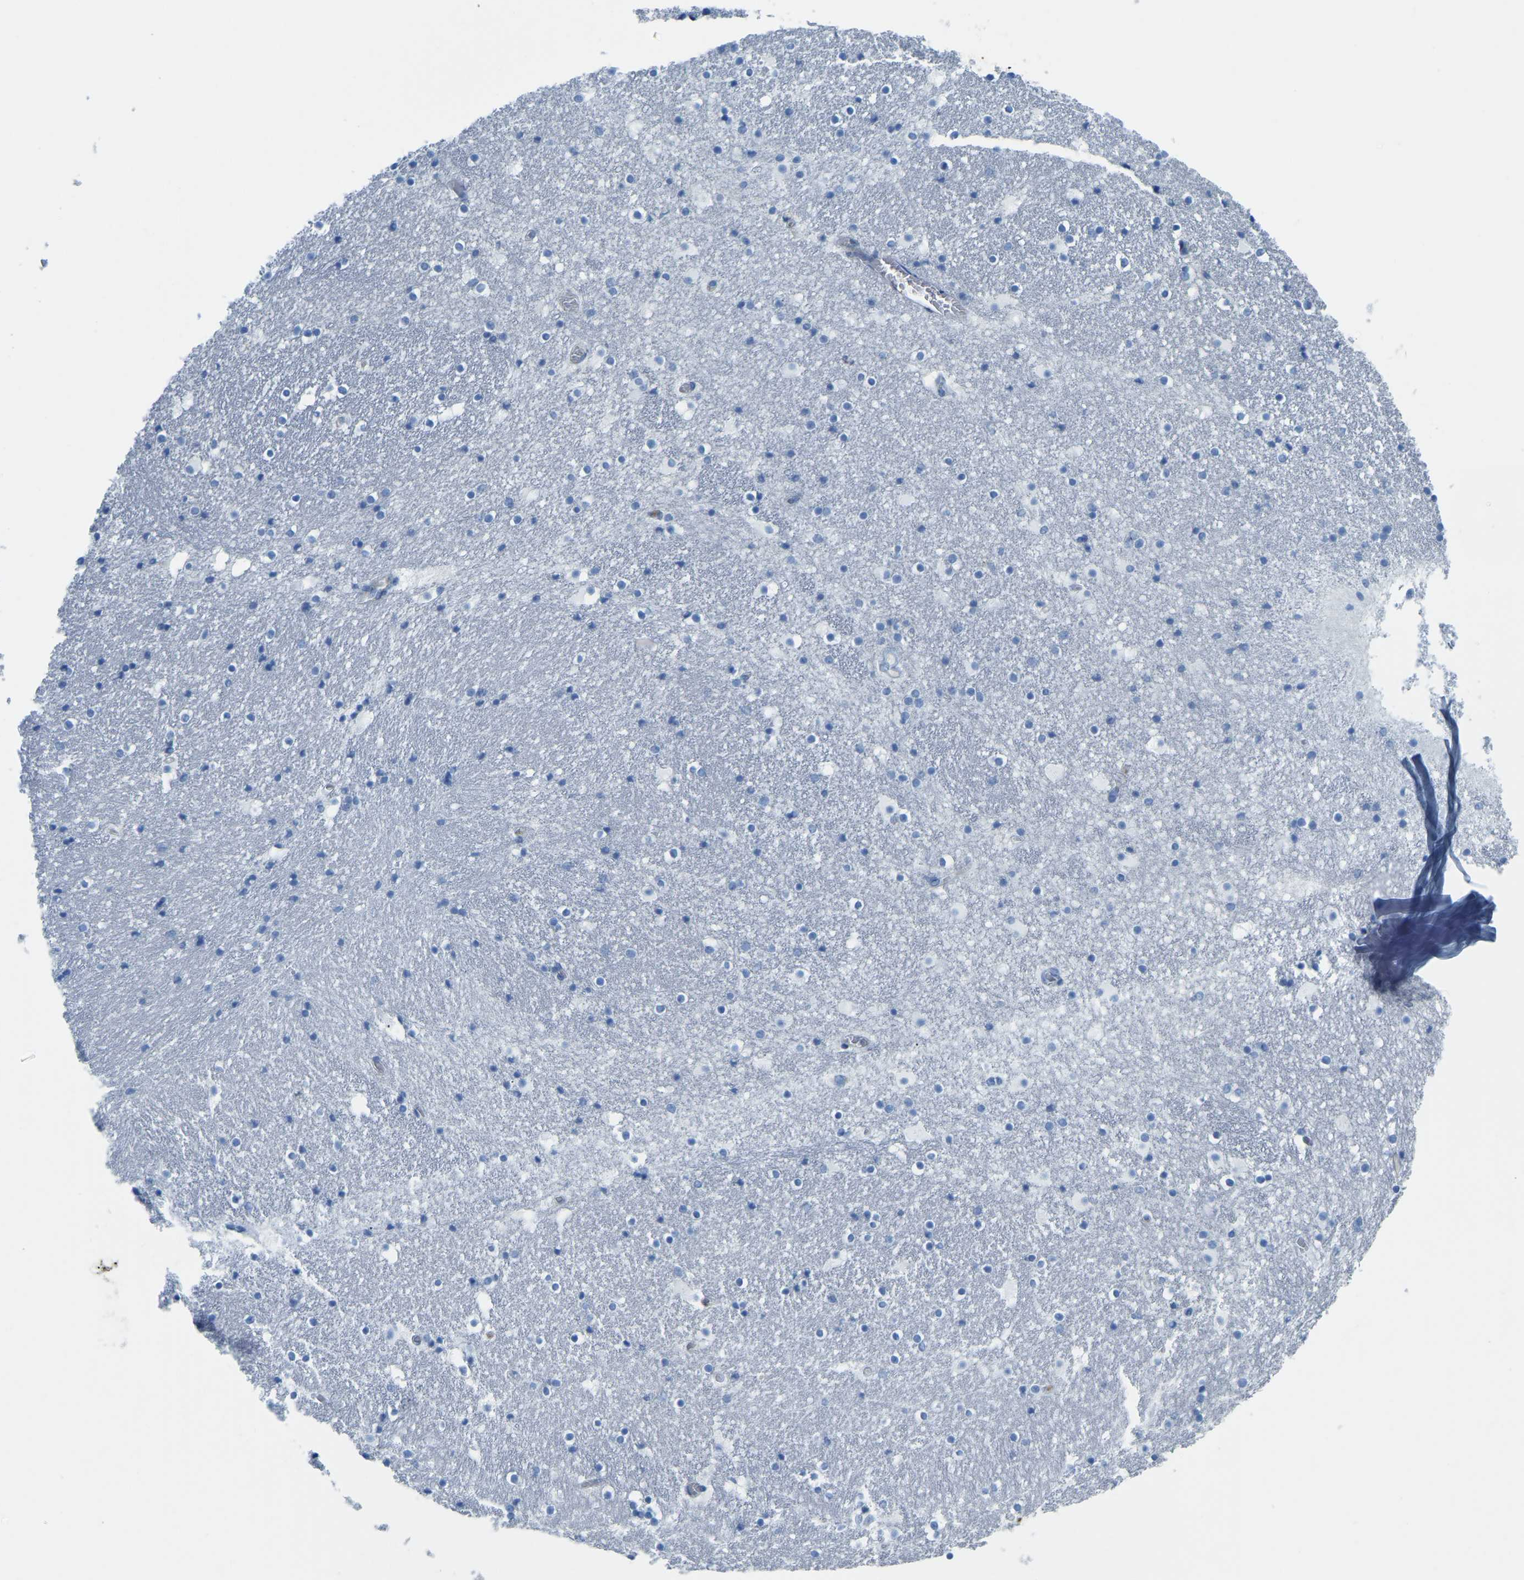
{"staining": {"intensity": "negative", "quantity": "none", "location": "none"}, "tissue": "caudate", "cell_type": "Glial cells", "image_type": "normal", "snomed": [{"axis": "morphology", "description": "Normal tissue, NOS"}, {"axis": "topography", "description": "Lateral ventricle wall"}], "caption": "IHC image of normal caudate: human caudate stained with DAB displays no significant protein positivity in glial cells.", "gene": "MYL3", "patient": {"sex": "male", "age": 45}}